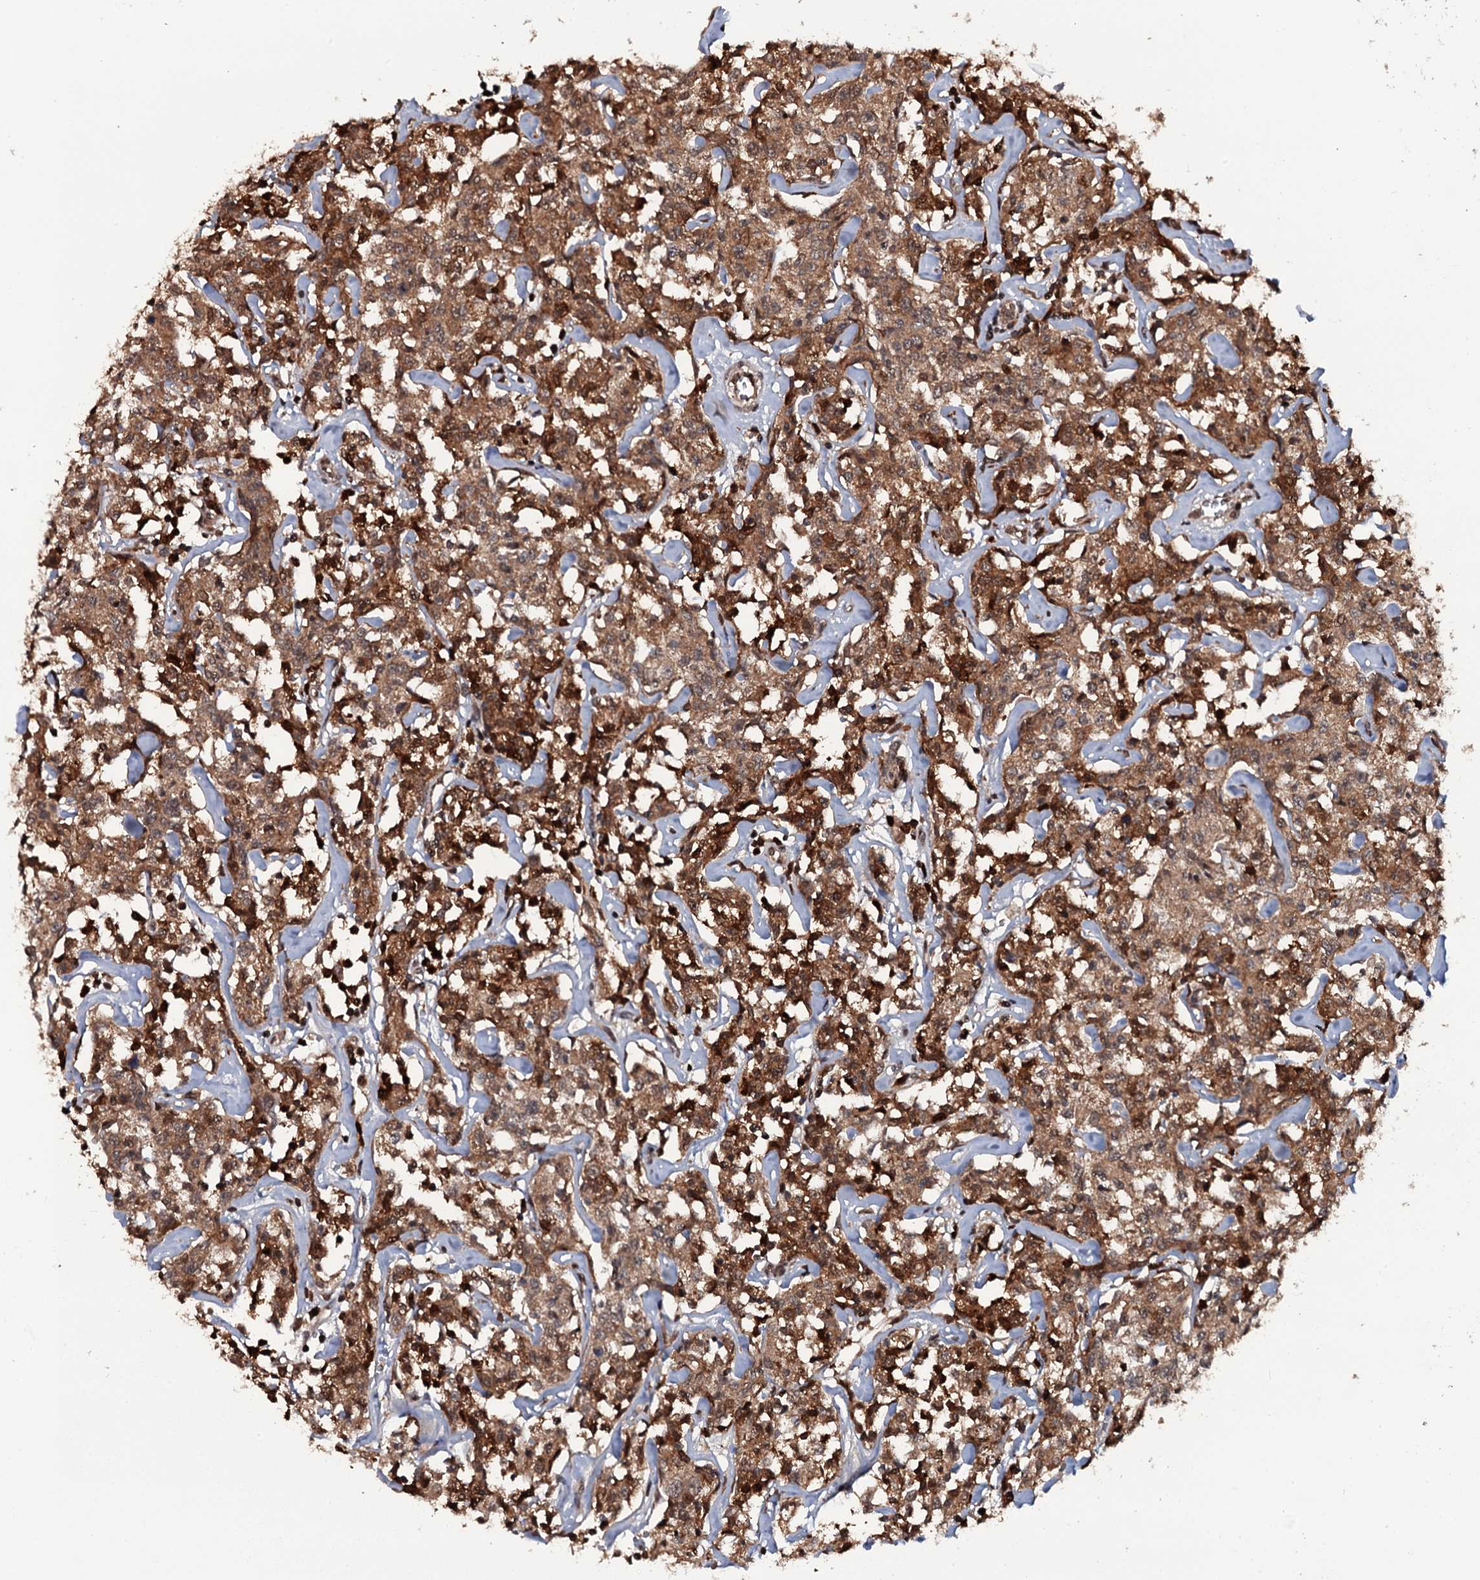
{"staining": {"intensity": "moderate", "quantity": ">75%", "location": "cytoplasmic/membranous,nuclear"}, "tissue": "lymphoma", "cell_type": "Tumor cells", "image_type": "cancer", "snomed": [{"axis": "morphology", "description": "Malignant lymphoma, non-Hodgkin's type, Low grade"}, {"axis": "topography", "description": "Small intestine"}], "caption": "About >75% of tumor cells in low-grade malignant lymphoma, non-Hodgkin's type reveal moderate cytoplasmic/membranous and nuclear protein positivity as visualized by brown immunohistochemical staining.", "gene": "HDDC3", "patient": {"sex": "female", "age": 59}}